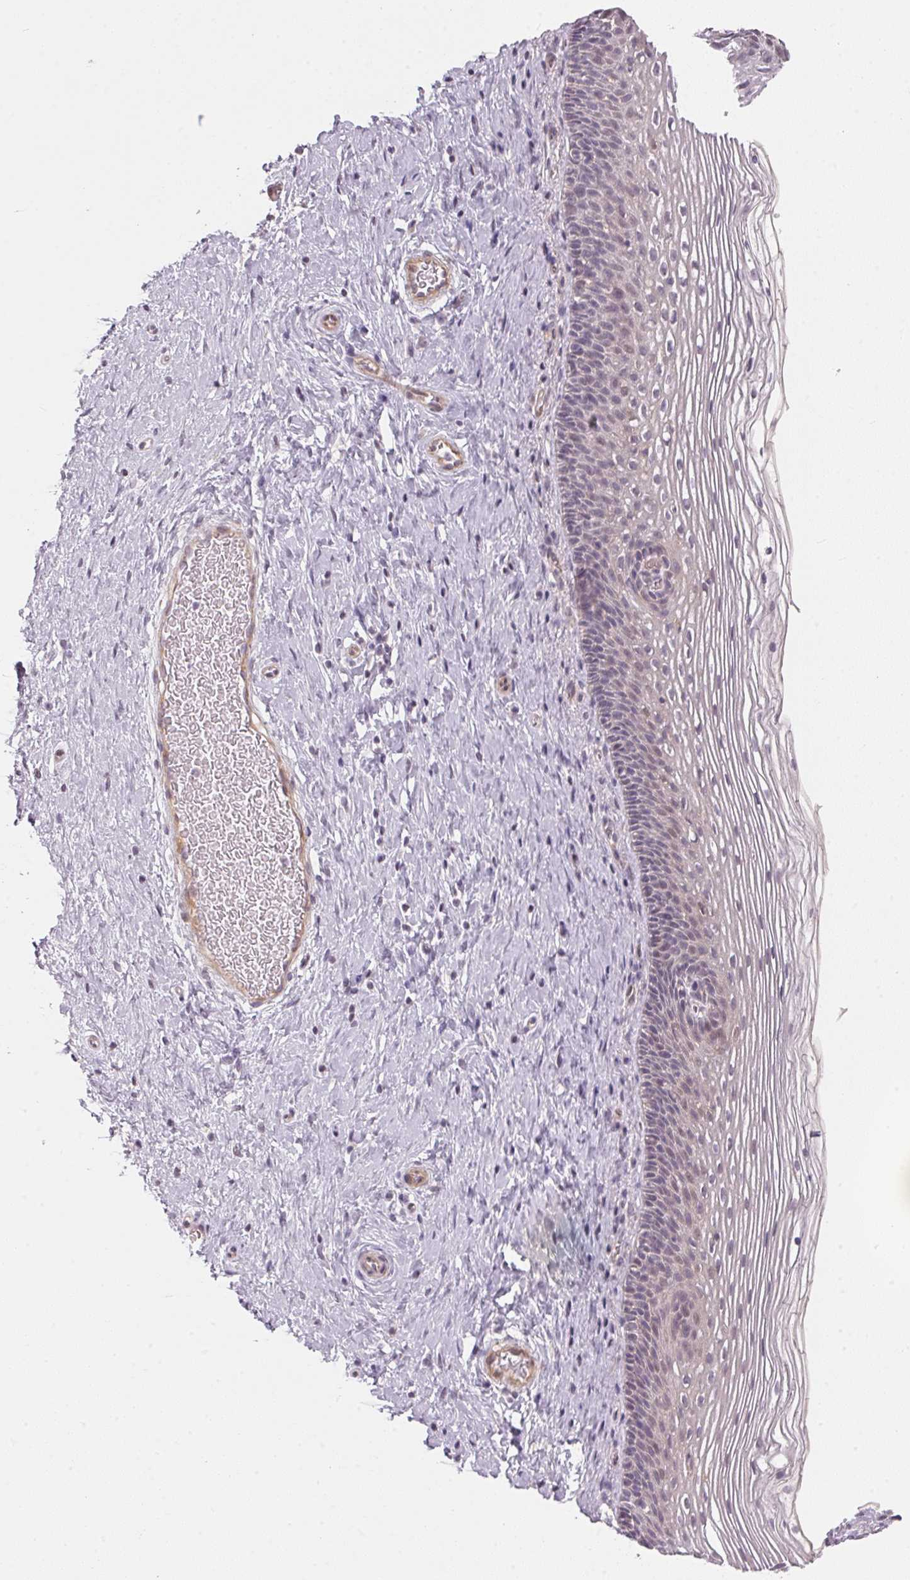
{"staining": {"intensity": "negative", "quantity": "none", "location": "none"}, "tissue": "cervix", "cell_type": "Glandular cells", "image_type": "normal", "snomed": [{"axis": "morphology", "description": "Normal tissue, NOS"}, {"axis": "topography", "description": "Cervix"}], "caption": "Histopathology image shows no significant protein staining in glandular cells of benign cervix. The staining is performed using DAB brown chromogen with nuclei counter-stained in using hematoxylin.", "gene": "GDAP1L1", "patient": {"sex": "female", "age": 34}}